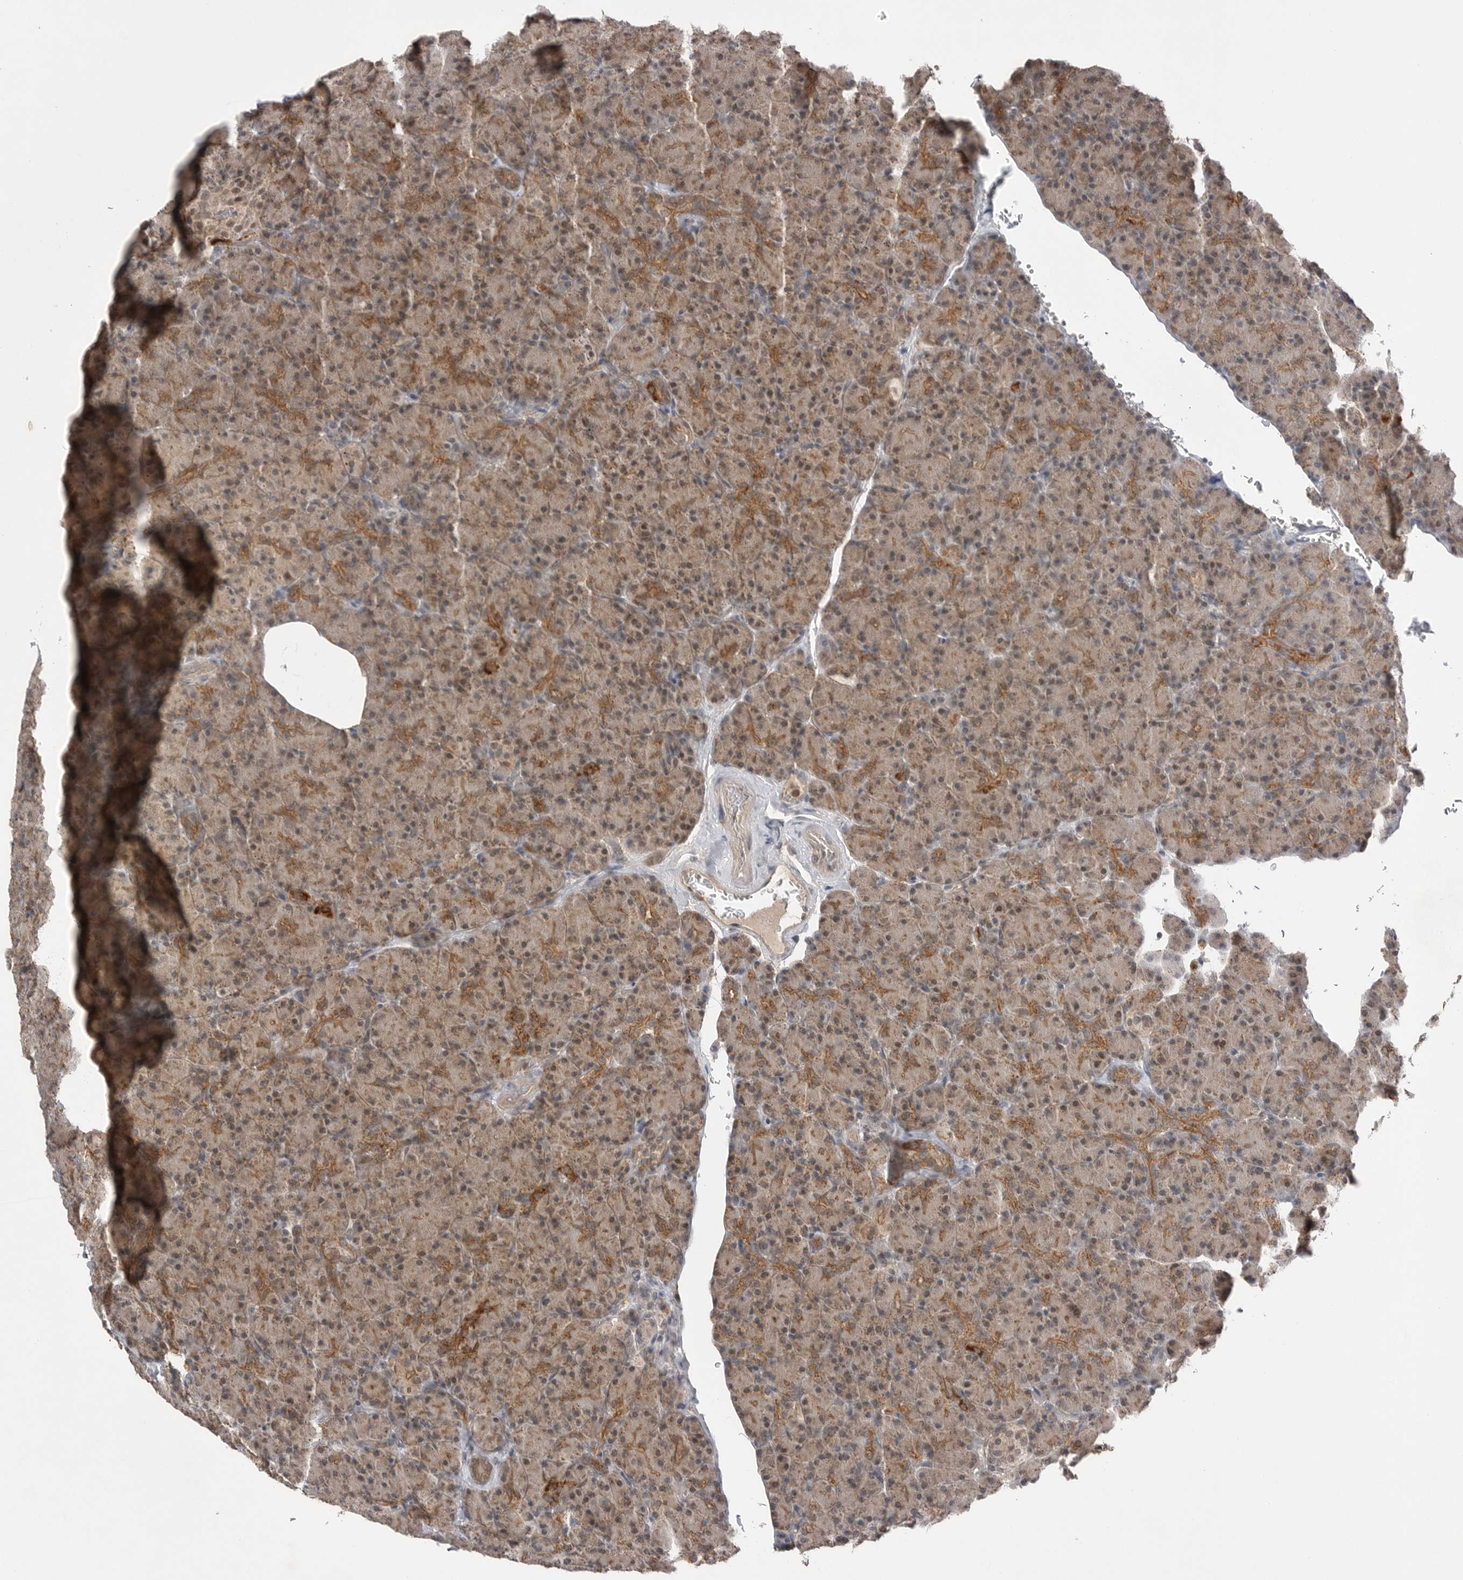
{"staining": {"intensity": "moderate", "quantity": ">75%", "location": "cytoplasmic/membranous,nuclear"}, "tissue": "pancreas", "cell_type": "Exocrine glandular cells", "image_type": "normal", "snomed": [{"axis": "morphology", "description": "Normal tissue, NOS"}, {"axis": "topography", "description": "Pancreas"}], "caption": "Pancreas stained with a brown dye demonstrates moderate cytoplasmic/membranous,nuclear positive expression in approximately >75% of exocrine glandular cells.", "gene": "NTAQ1", "patient": {"sex": "female", "age": 43}}